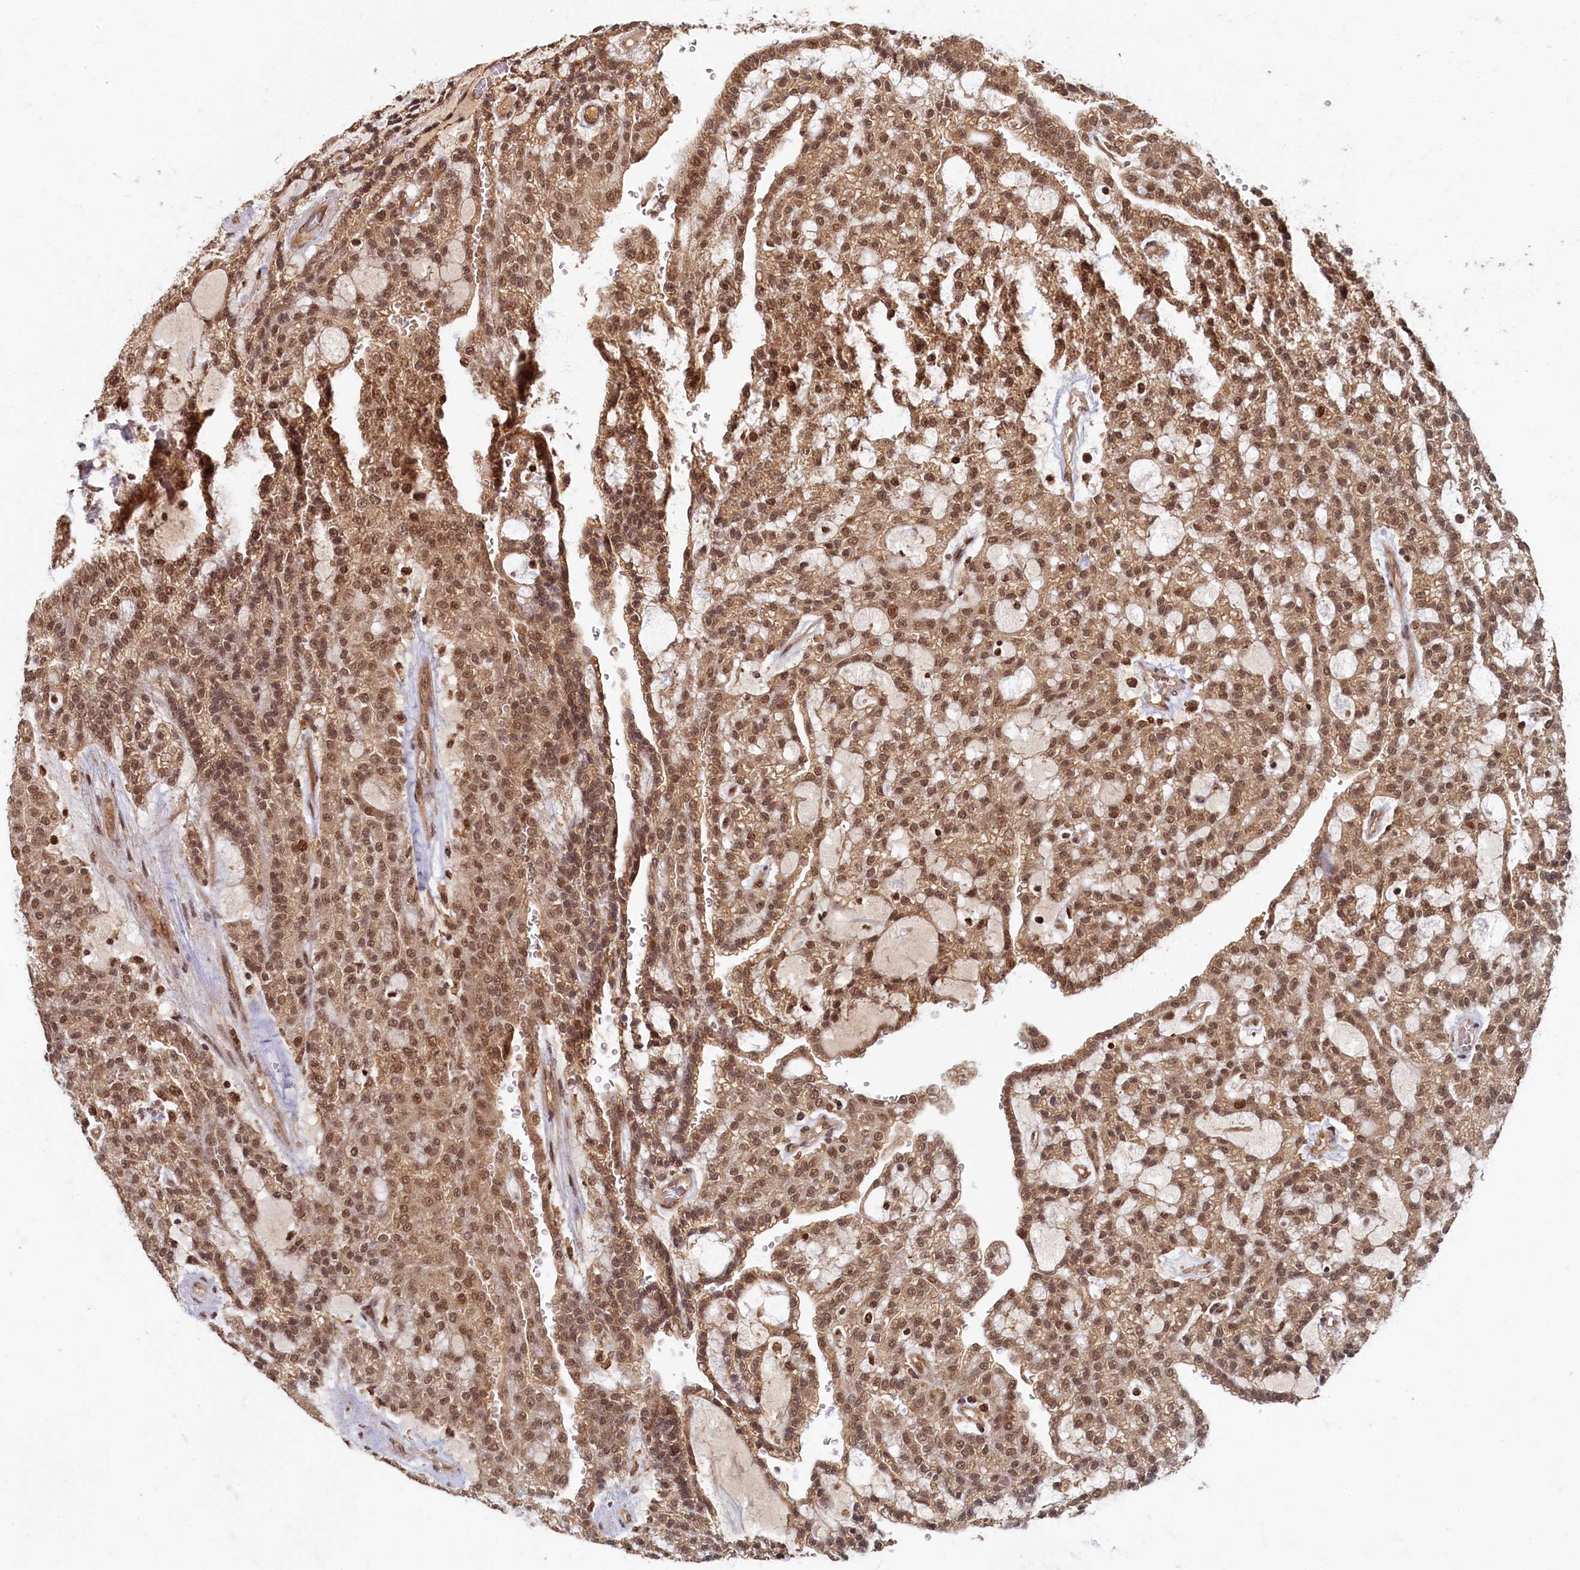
{"staining": {"intensity": "moderate", "quantity": ">75%", "location": "cytoplasmic/membranous,nuclear"}, "tissue": "renal cancer", "cell_type": "Tumor cells", "image_type": "cancer", "snomed": [{"axis": "morphology", "description": "Adenocarcinoma, NOS"}, {"axis": "topography", "description": "Kidney"}], "caption": "Approximately >75% of tumor cells in human adenocarcinoma (renal) display moderate cytoplasmic/membranous and nuclear protein expression as visualized by brown immunohistochemical staining.", "gene": "BRCA1", "patient": {"sex": "male", "age": 63}}